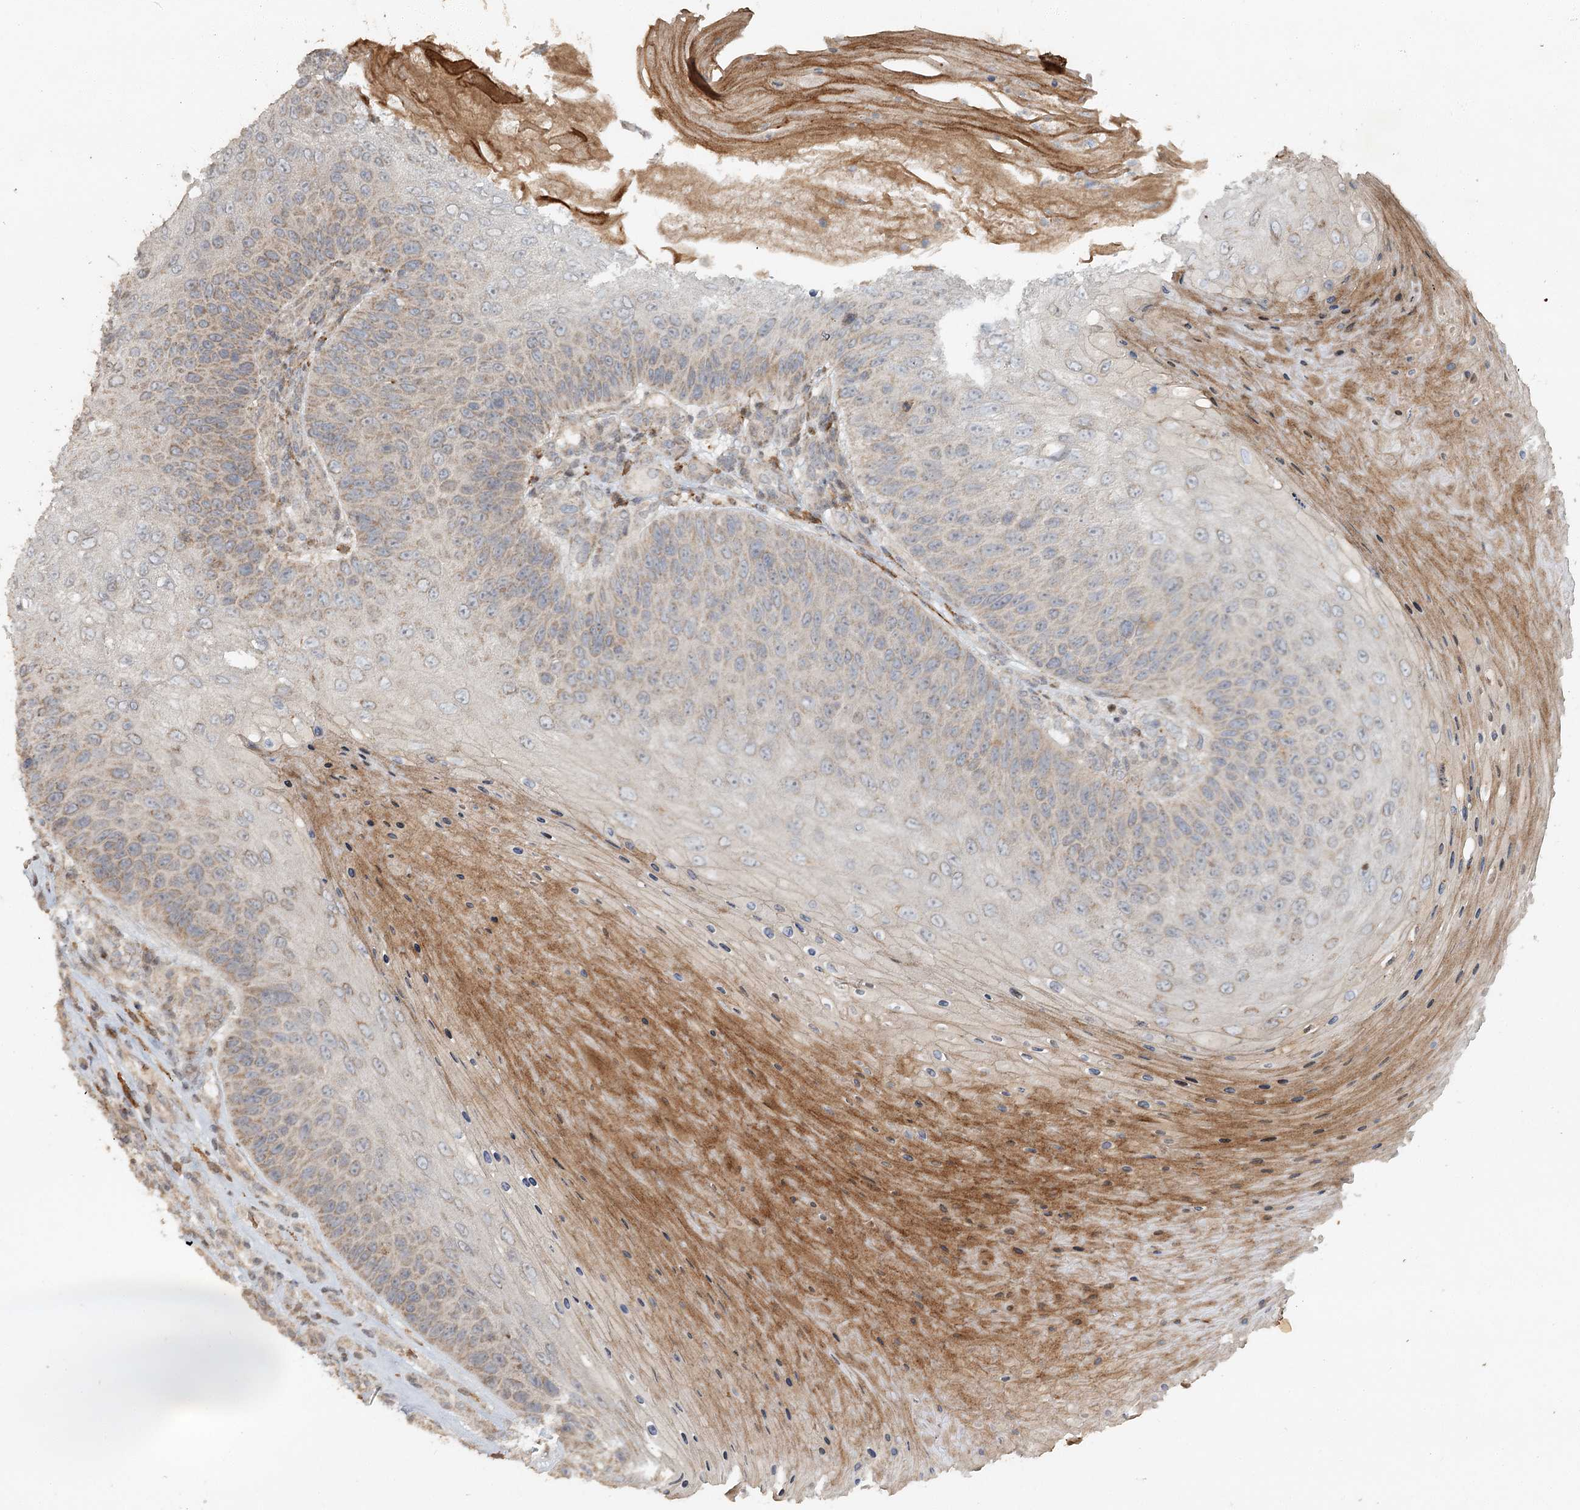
{"staining": {"intensity": "weak", "quantity": "<25%", "location": "cytoplasmic/membranous"}, "tissue": "skin cancer", "cell_type": "Tumor cells", "image_type": "cancer", "snomed": [{"axis": "morphology", "description": "Squamous cell carcinoma, NOS"}, {"axis": "topography", "description": "Skin"}], "caption": "Micrograph shows no significant protein positivity in tumor cells of skin squamous cell carcinoma. (Brightfield microscopy of DAB (3,3'-diaminobenzidine) immunohistochemistry at high magnification).", "gene": "KBTBD4", "patient": {"sex": "female", "age": 88}}